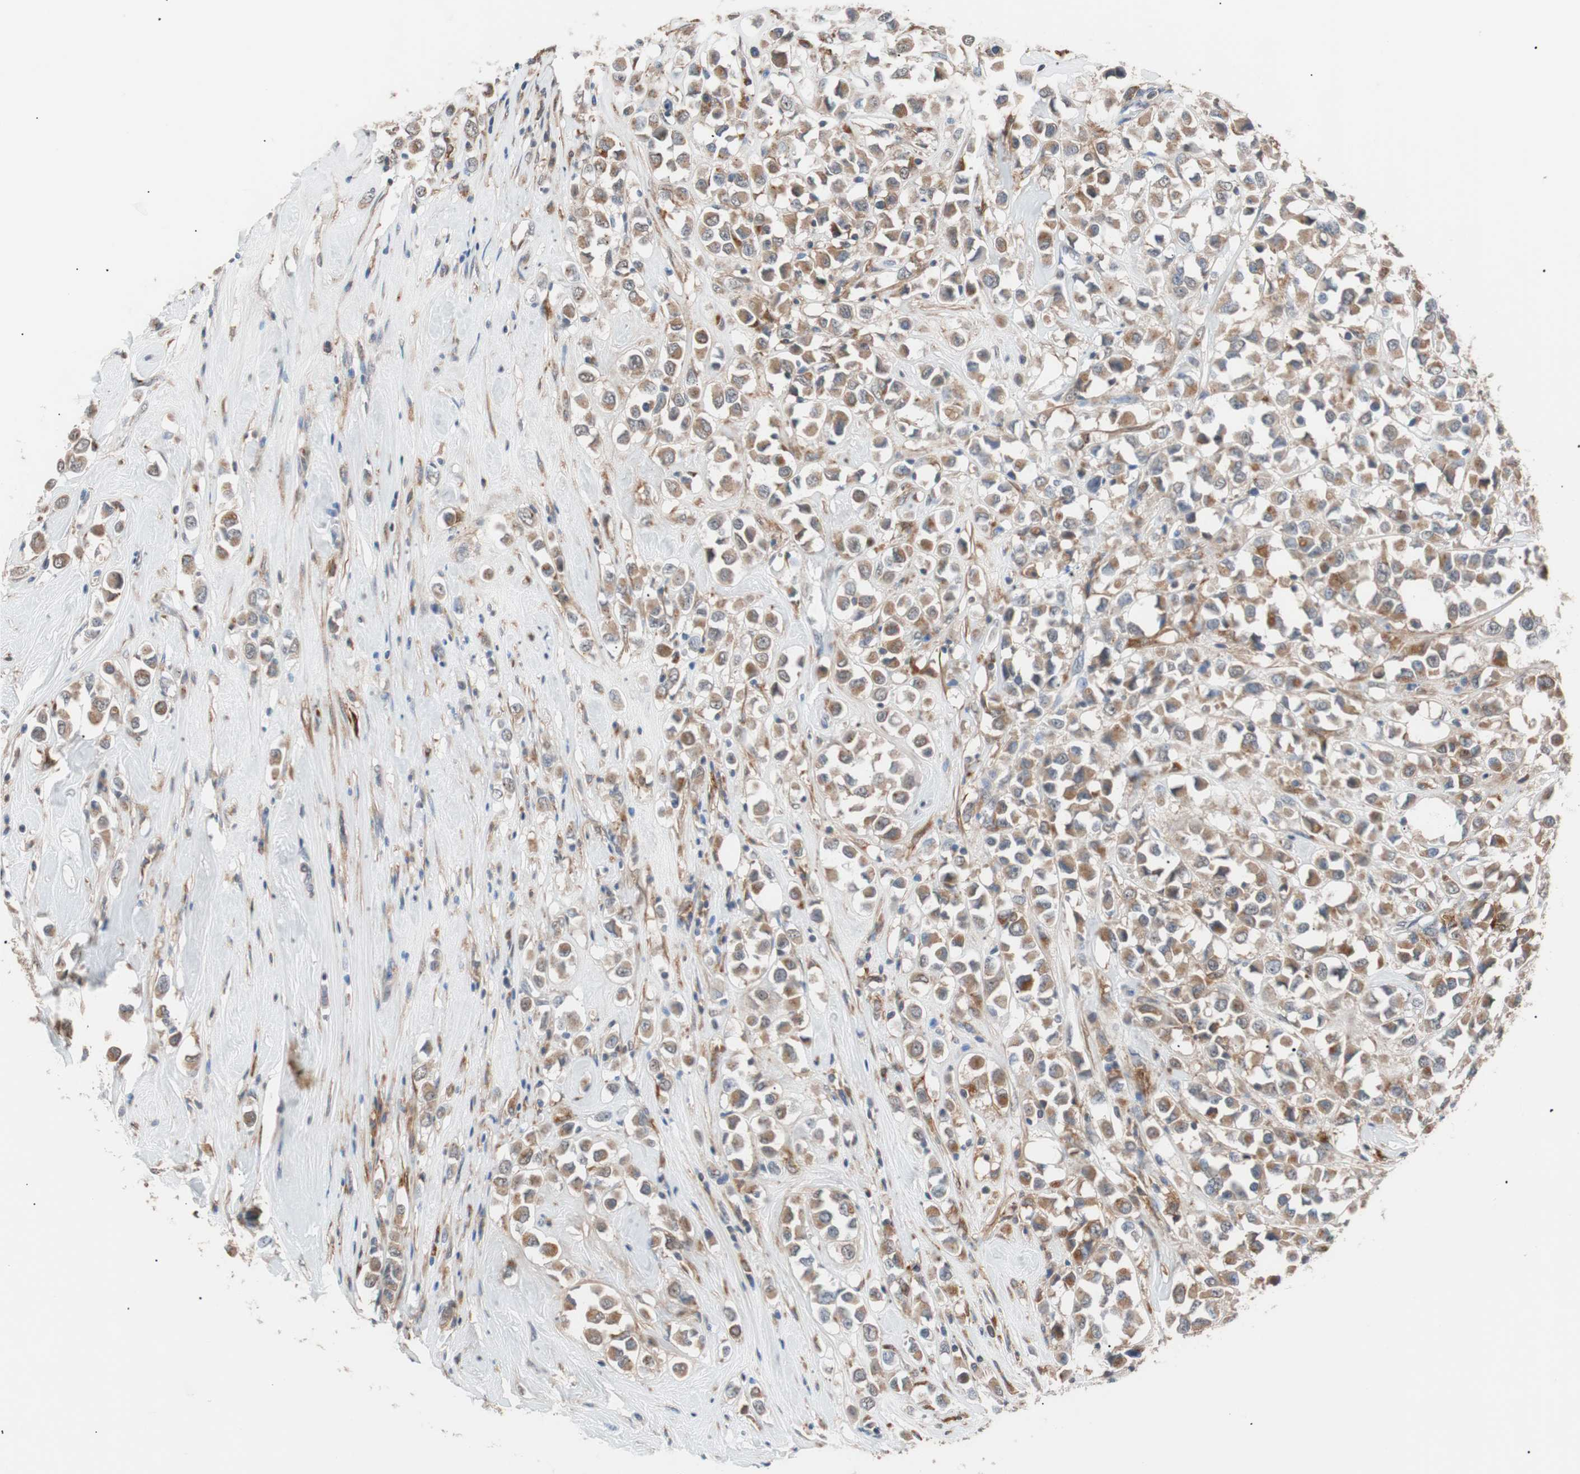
{"staining": {"intensity": "weak", "quantity": ">75%", "location": "cytoplasmic/membranous"}, "tissue": "breast cancer", "cell_type": "Tumor cells", "image_type": "cancer", "snomed": [{"axis": "morphology", "description": "Duct carcinoma"}, {"axis": "topography", "description": "Breast"}], "caption": "IHC micrograph of breast invasive ductal carcinoma stained for a protein (brown), which exhibits low levels of weak cytoplasmic/membranous staining in about >75% of tumor cells.", "gene": "LITAF", "patient": {"sex": "female", "age": 61}}